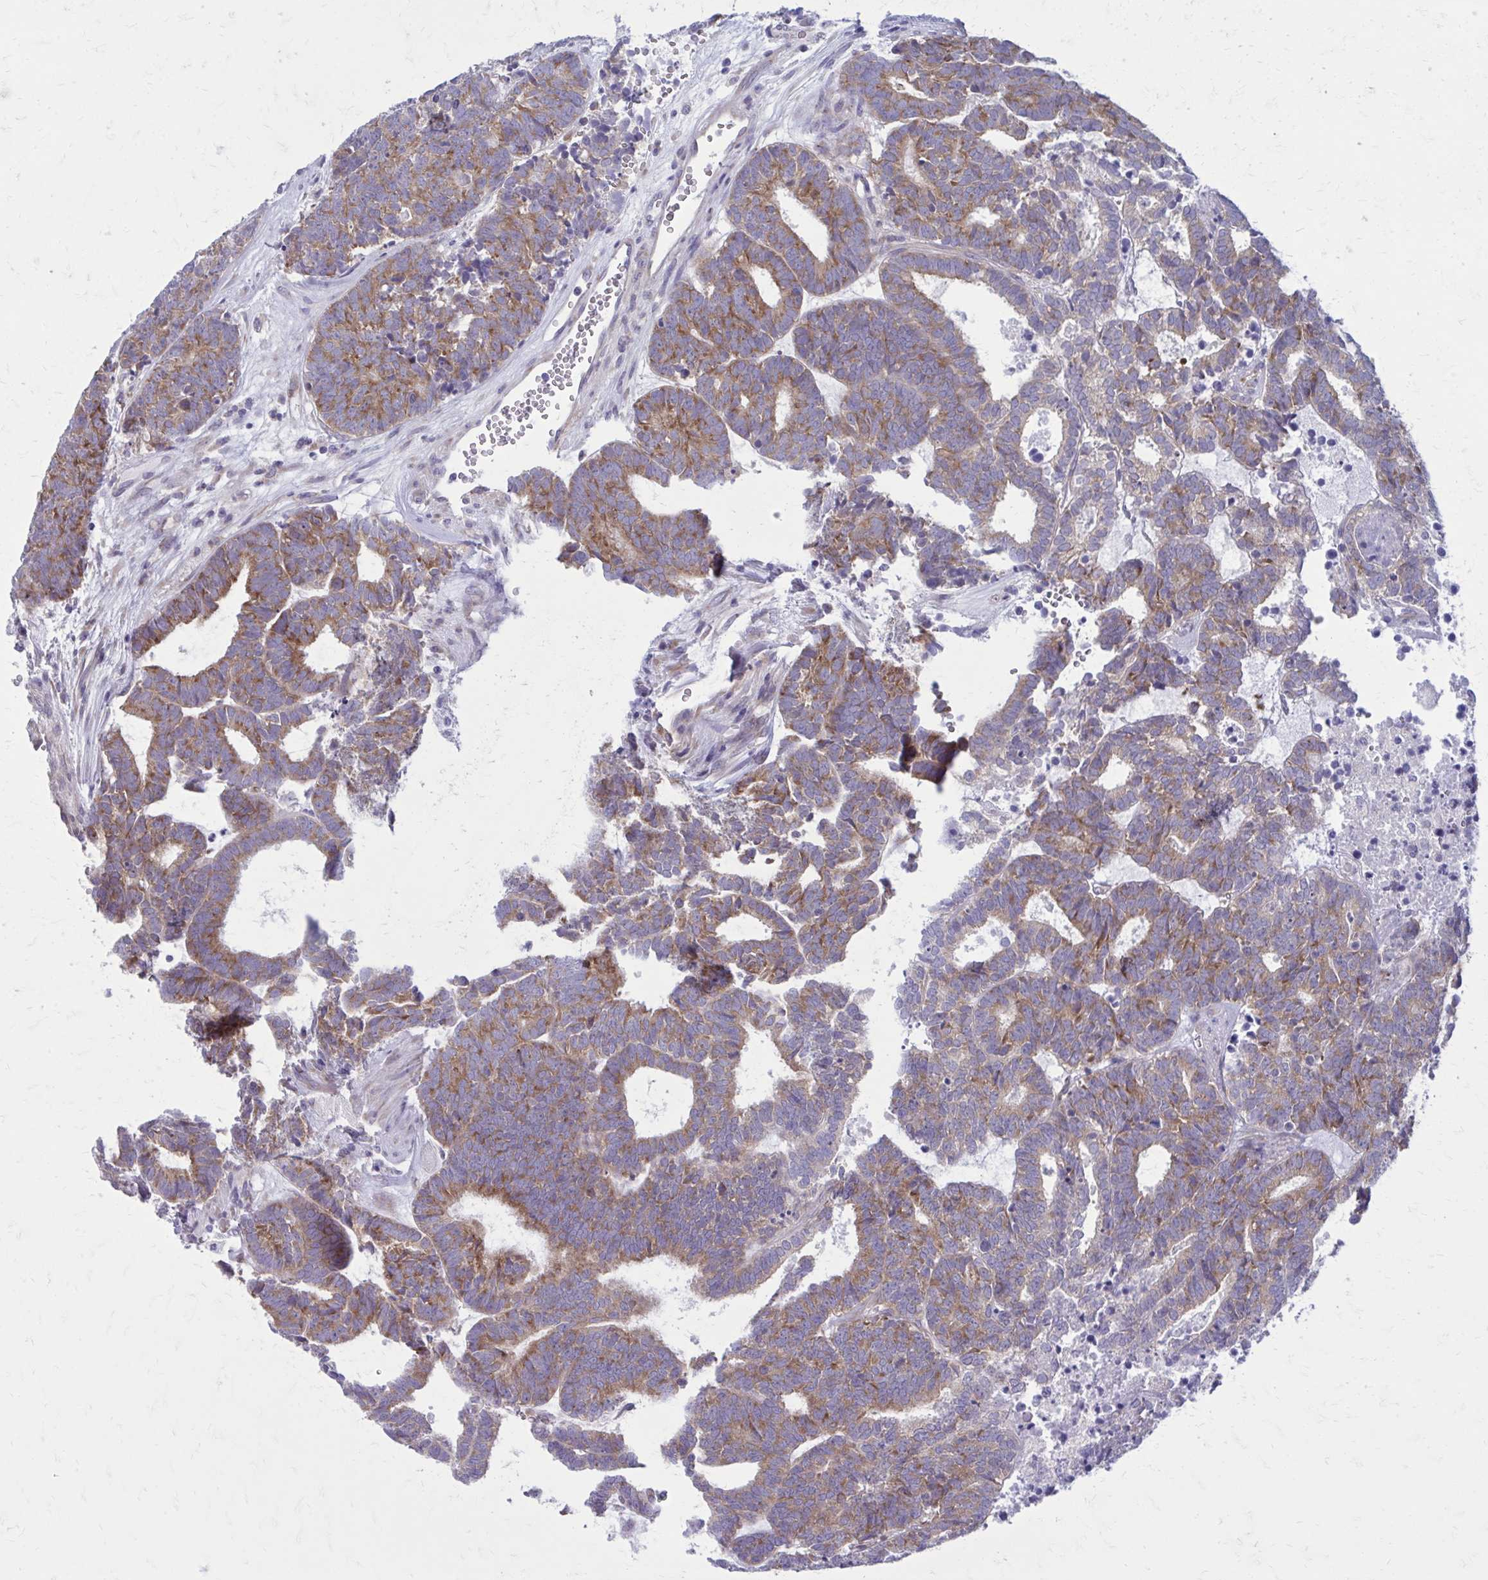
{"staining": {"intensity": "moderate", "quantity": ">75%", "location": "cytoplasmic/membranous"}, "tissue": "head and neck cancer", "cell_type": "Tumor cells", "image_type": "cancer", "snomed": [{"axis": "morphology", "description": "Adenocarcinoma, NOS"}, {"axis": "topography", "description": "Head-Neck"}], "caption": "Human head and neck cancer stained for a protein (brown) shows moderate cytoplasmic/membranous positive staining in about >75% of tumor cells.", "gene": "GIGYF2", "patient": {"sex": "female", "age": 81}}